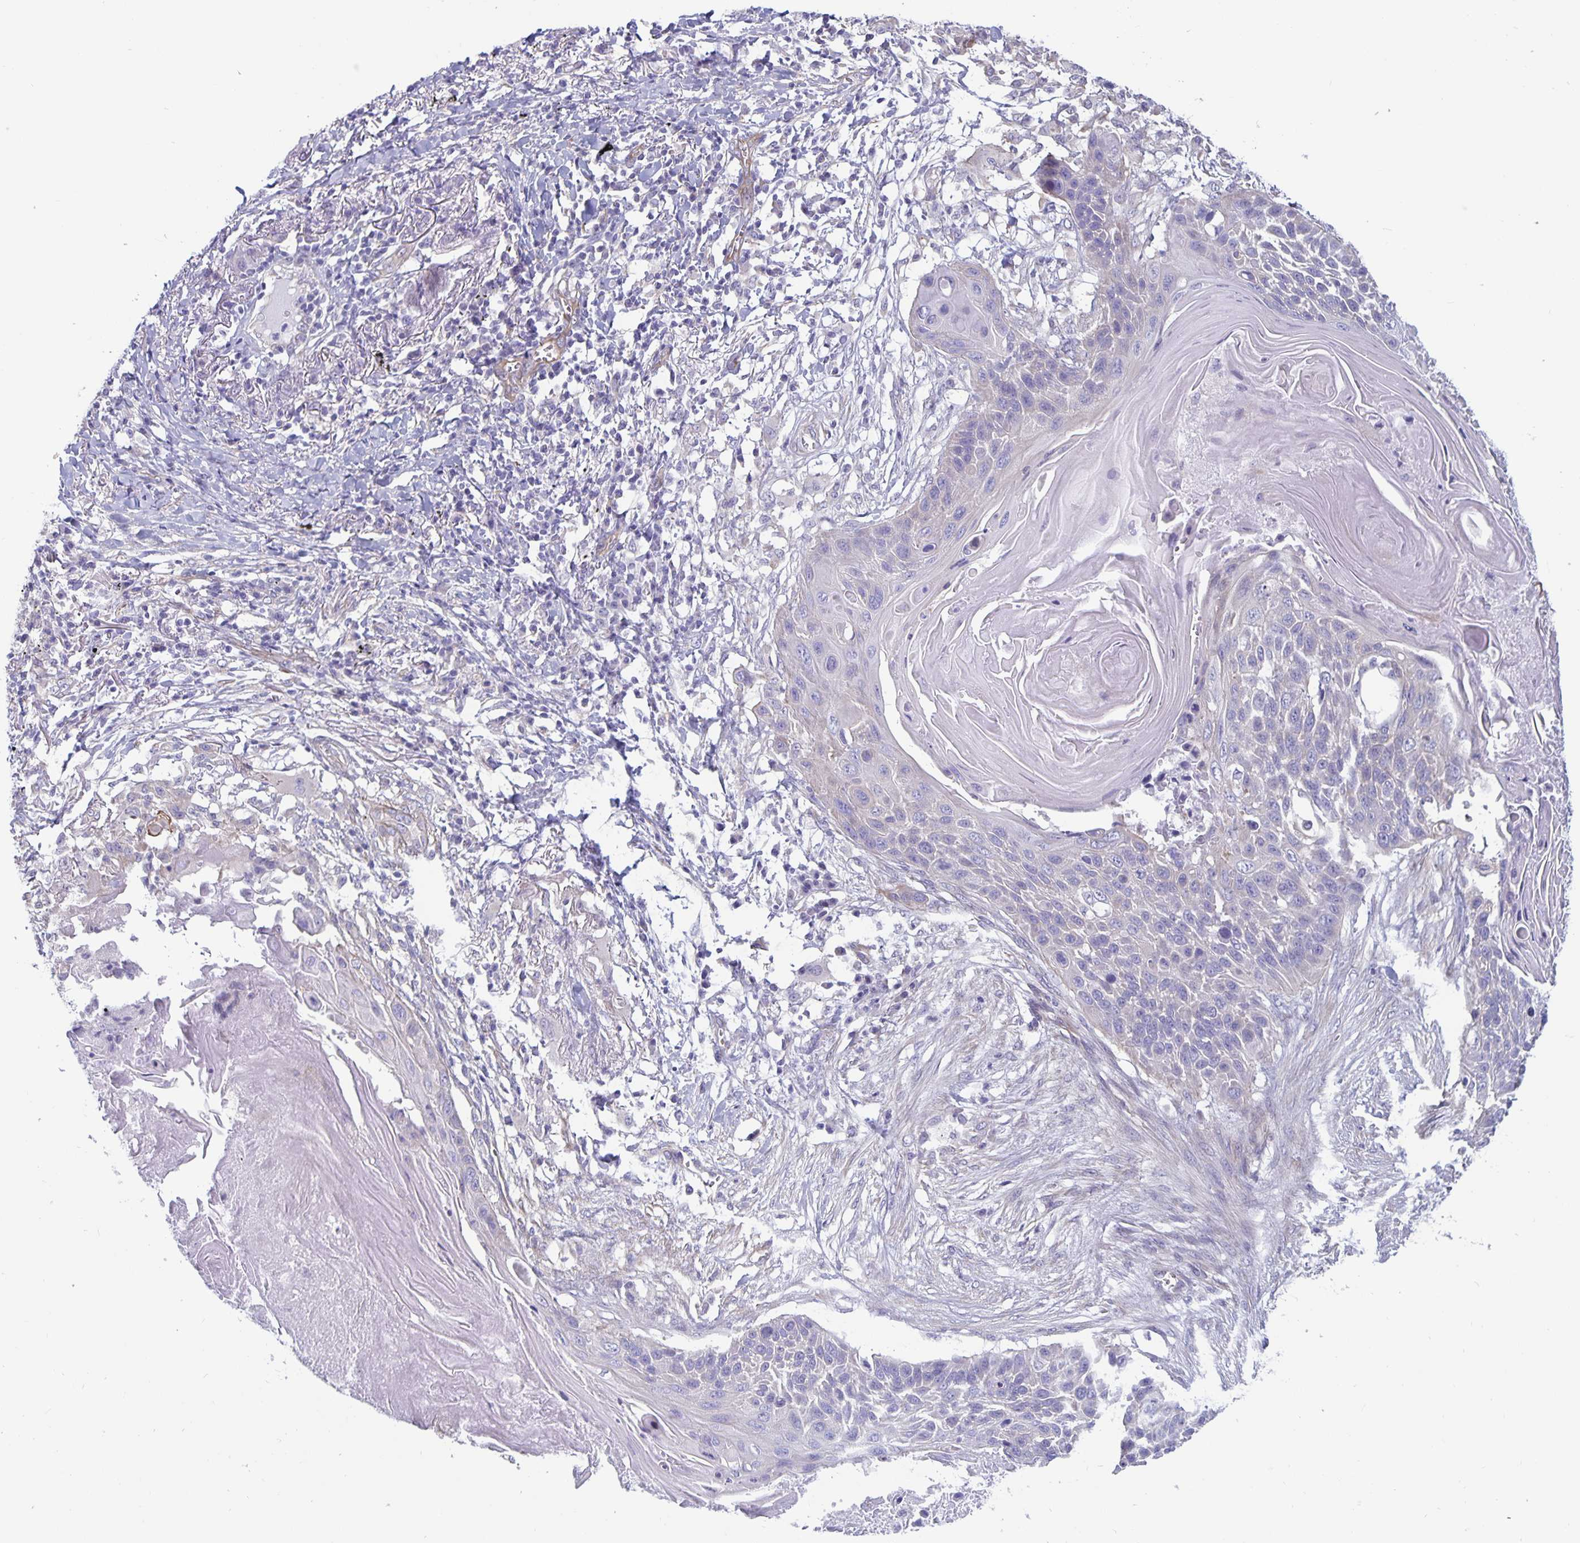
{"staining": {"intensity": "negative", "quantity": "none", "location": "none"}, "tissue": "lung cancer", "cell_type": "Tumor cells", "image_type": "cancer", "snomed": [{"axis": "morphology", "description": "Squamous cell carcinoma, NOS"}, {"axis": "topography", "description": "Lung"}], "caption": "Lung cancer (squamous cell carcinoma) was stained to show a protein in brown. There is no significant expression in tumor cells. (Brightfield microscopy of DAB (3,3'-diaminobenzidine) IHC at high magnification).", "gene": "PLCB3", "patient": {"sex": "male", "age": 78}}